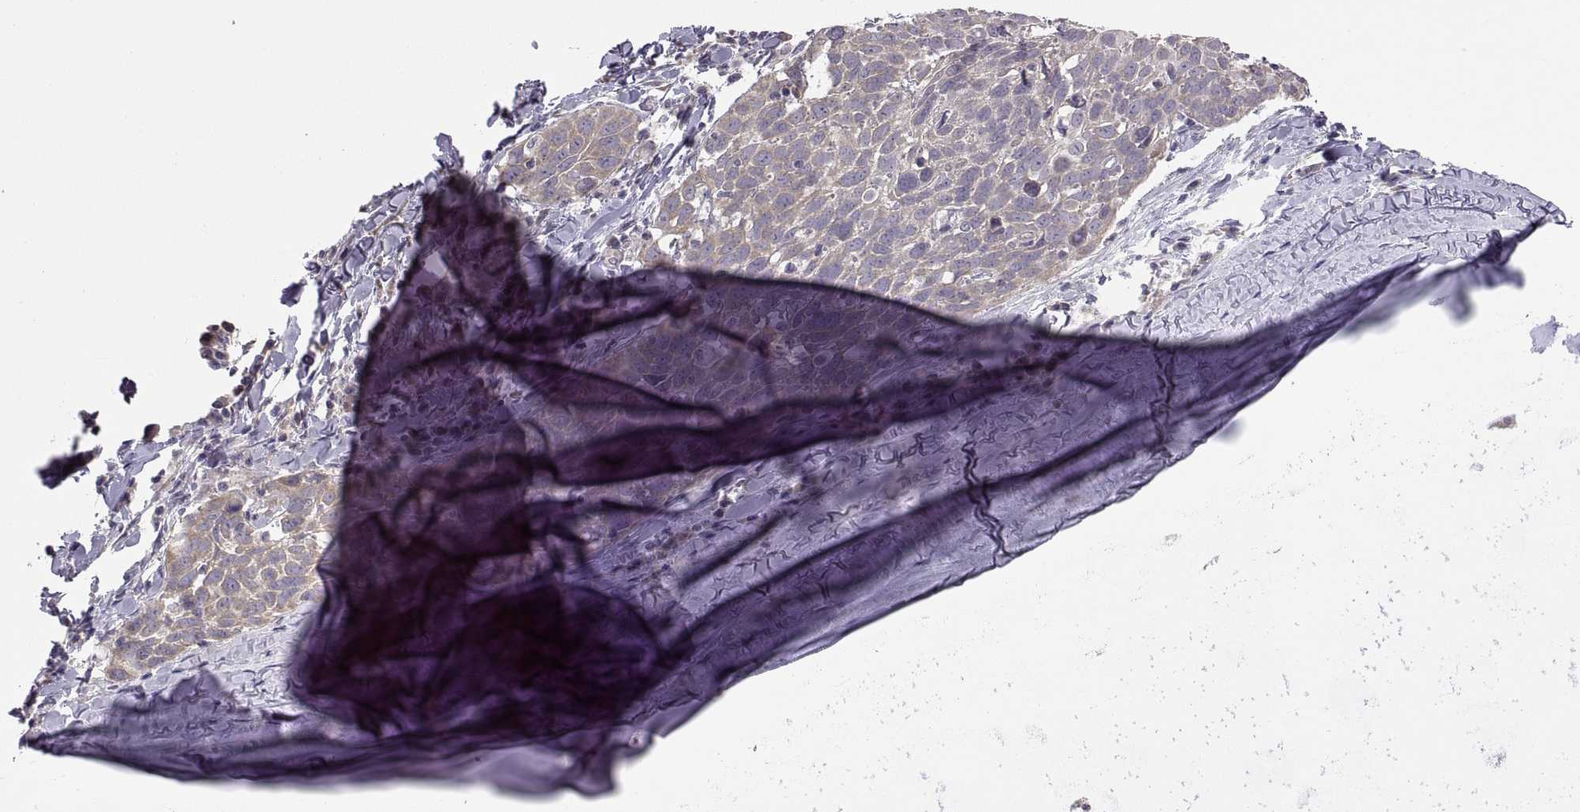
{"staining": {"intensity": "weak", "quantity": "25%-75%", "location": "cytoplasmic/membranous"}, "tissue": "lung cancer", "cell_type": "Tumor cells", "image_type": "cancer", "snomed": [{"axis": "morphology", "description": "Squamous cell carcinoma, NOS"}, {"axis": "topography", "description": "Lung"}], "caption": "Human lung cancer (squamous cell carcinoma) stained with a brown dye shows weak cytoplasmic/membranous positive staining in about 25%-75% of tumor cells.", "gene": "ACSBG2", "patient": {"sex": "male", "age": 57}}